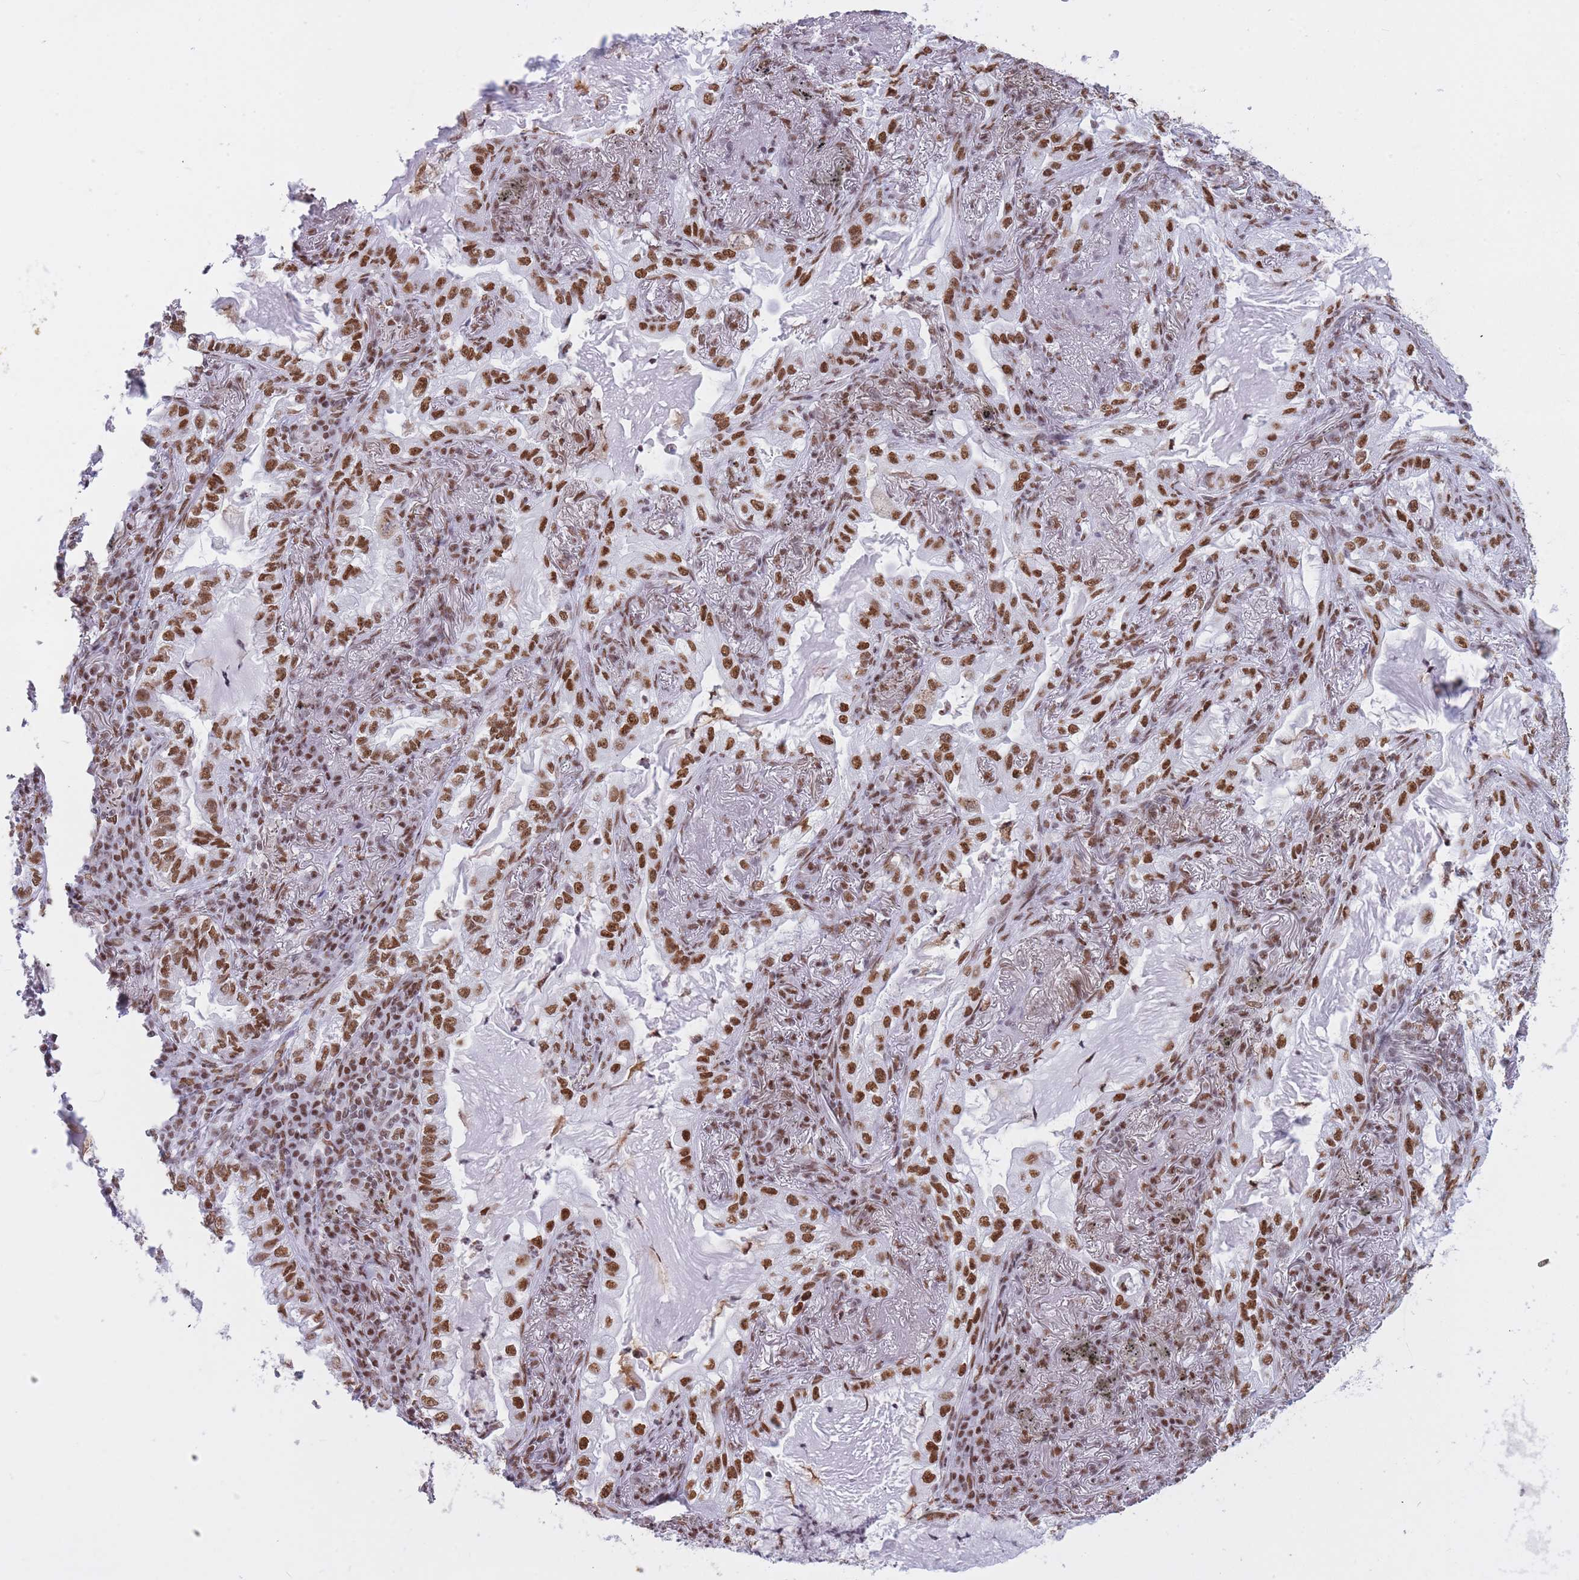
{"staining": {"intensity": "strong", "quantity": ">75%", "location": "nuclear"}, "tissue": "lung cancer", "cell_type": "Tumor cells", "image_type": "cancer", "snomed": [{"axis": "morphology", "description": "Adenocarcinoma, NOS"}, {"axis": "topography", "description": "Lung"}], "caption": "A high amount of strong nuclear staining is identified in about >75% of tumor cells in lung adenocarcinoma tissue.", "gene": "HNRNPUL1", "patient": {"sex": "female", "age": 73}}